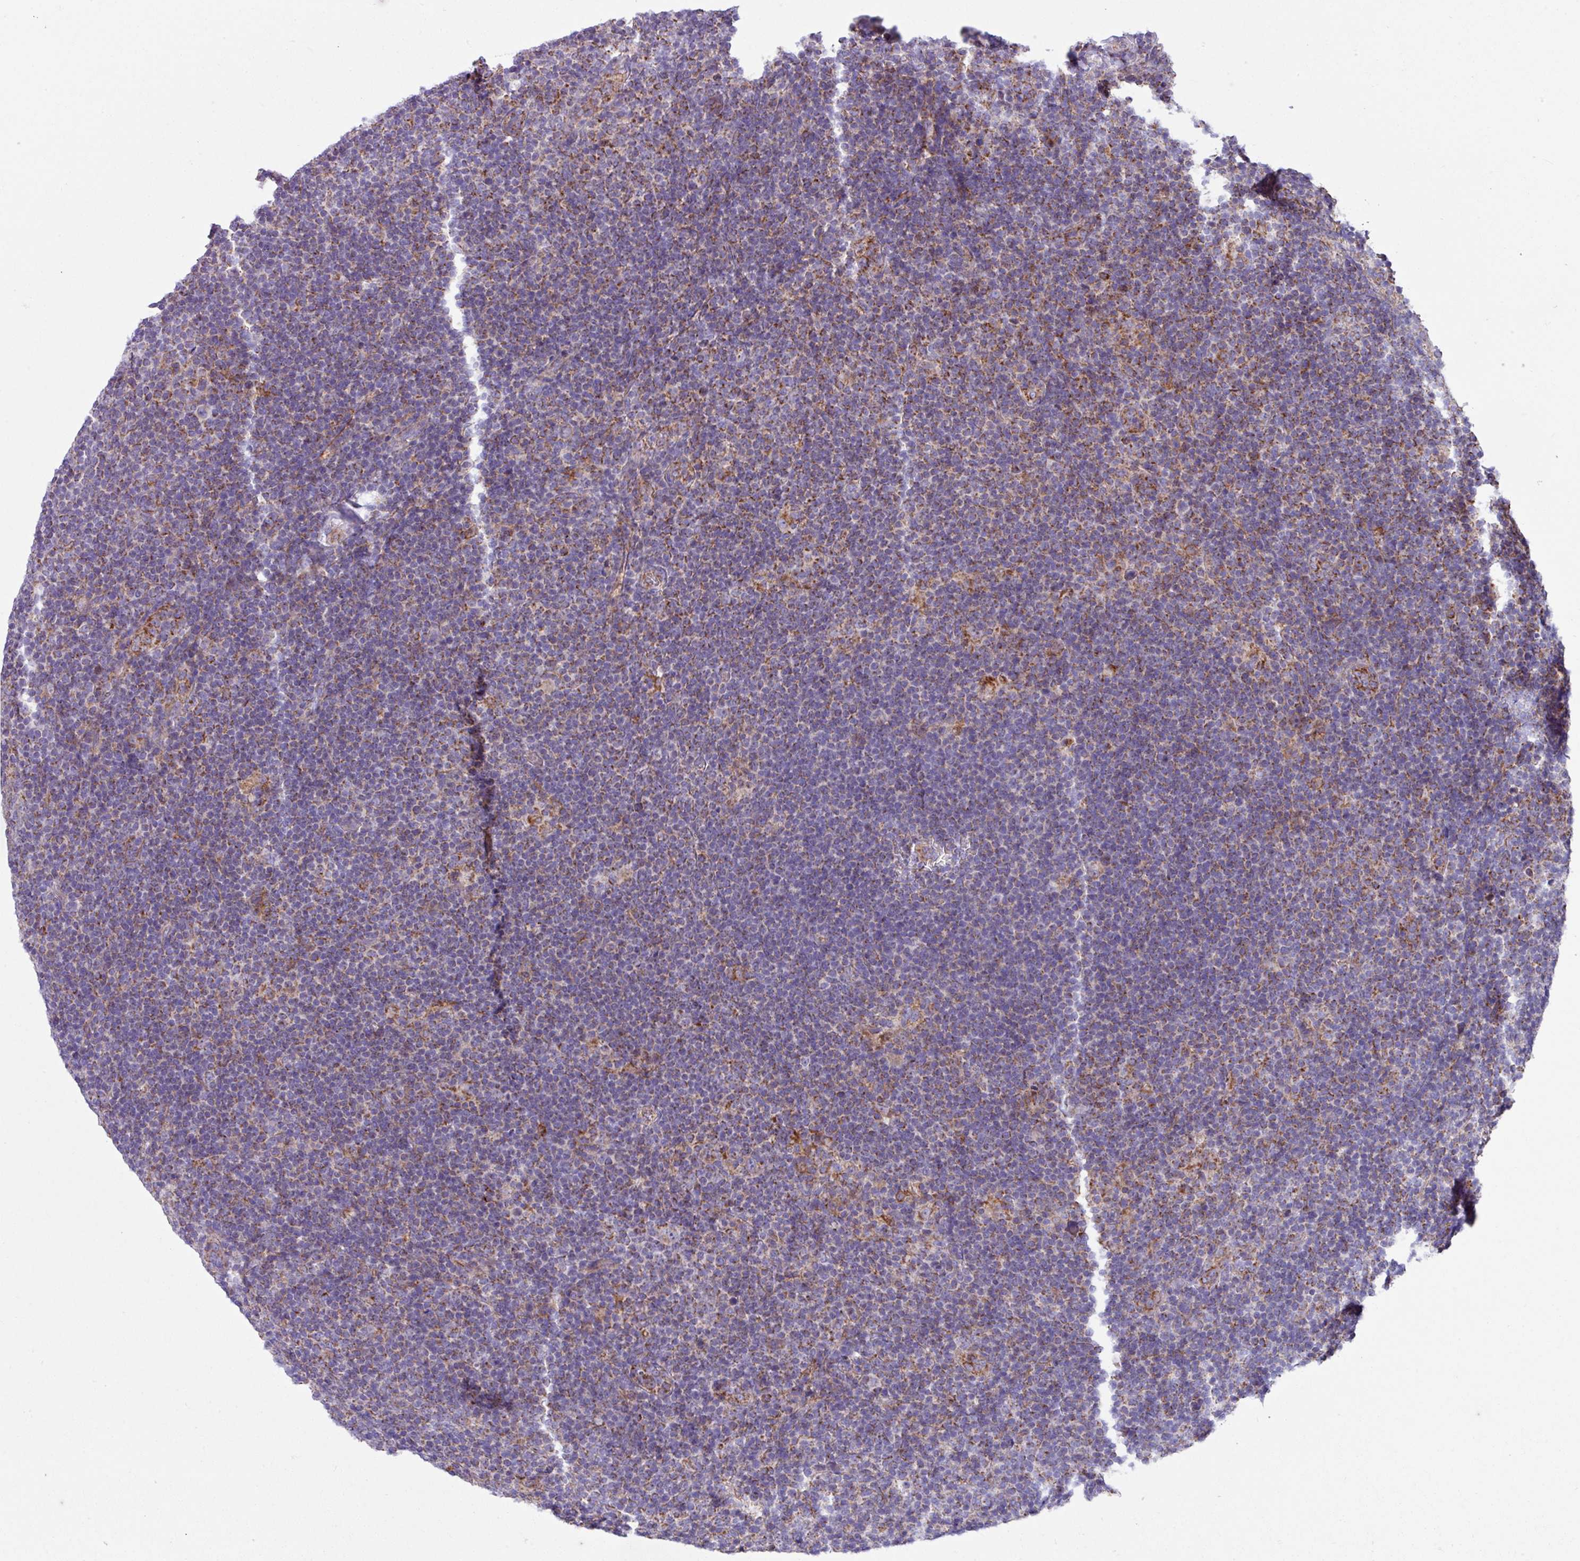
{"staining": {"intensity": "moderate", "quantity": ">75%", "location": "cytoplasmic/membranous"}, "tissue": "lymphoma", "cell_type": "Tumor cells", "image_type": "cancer", "snomed": [{"axis": "morphology", "description": "Hodgkin's disease, NOS"}, {"axis": "topography", "description": "Lymph node"}], "caption": "Lymphoma stained with DAB immunohistochemistry (IHC) shows medium levels of moderate cytoplasmic/membranous staining in about >75% of tumor cells.", "gene": "OTULIN", "patient": {"sex": "female", "age": 57}}